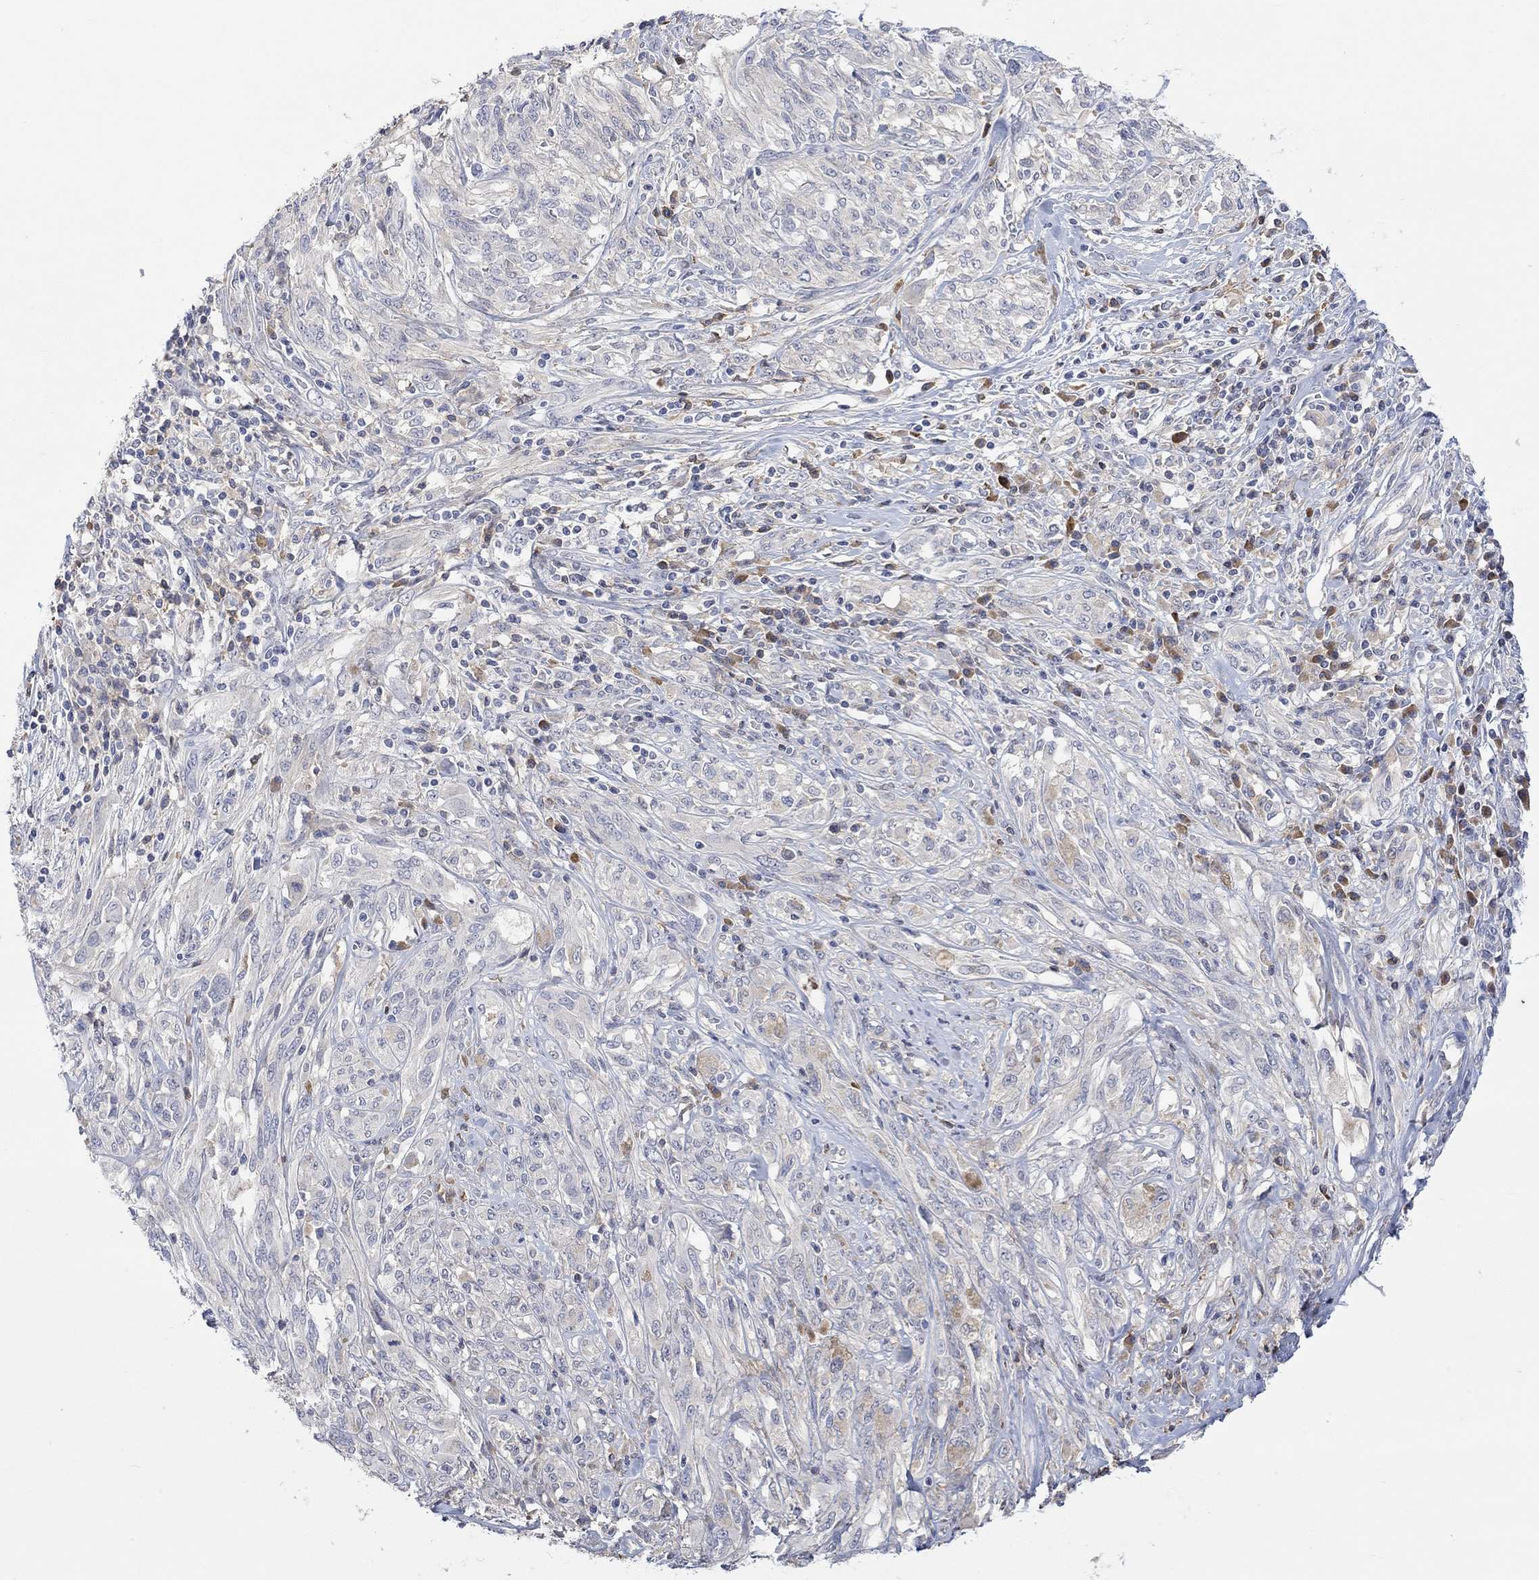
{"staining": {"intensity": "weak", "quantity": "<25%", "location": "cytoplasmic/membranous"}, "tissue": "melanoma", "cell_type": "Tumor cells", "image_type": "cancer", "snomed": [{"axis": "morphology", "description": "Malignant melanoma, NOS"}, {"axis": "topography", "description": "Skin"}], "caption": "DAB (3,3'-diaminobenzidine) immunohistochemical staining of human melanoma shows no significant staining in tumor cells.", "gene": "MSTN", "patient": {"sex": "female", "age": 91}}